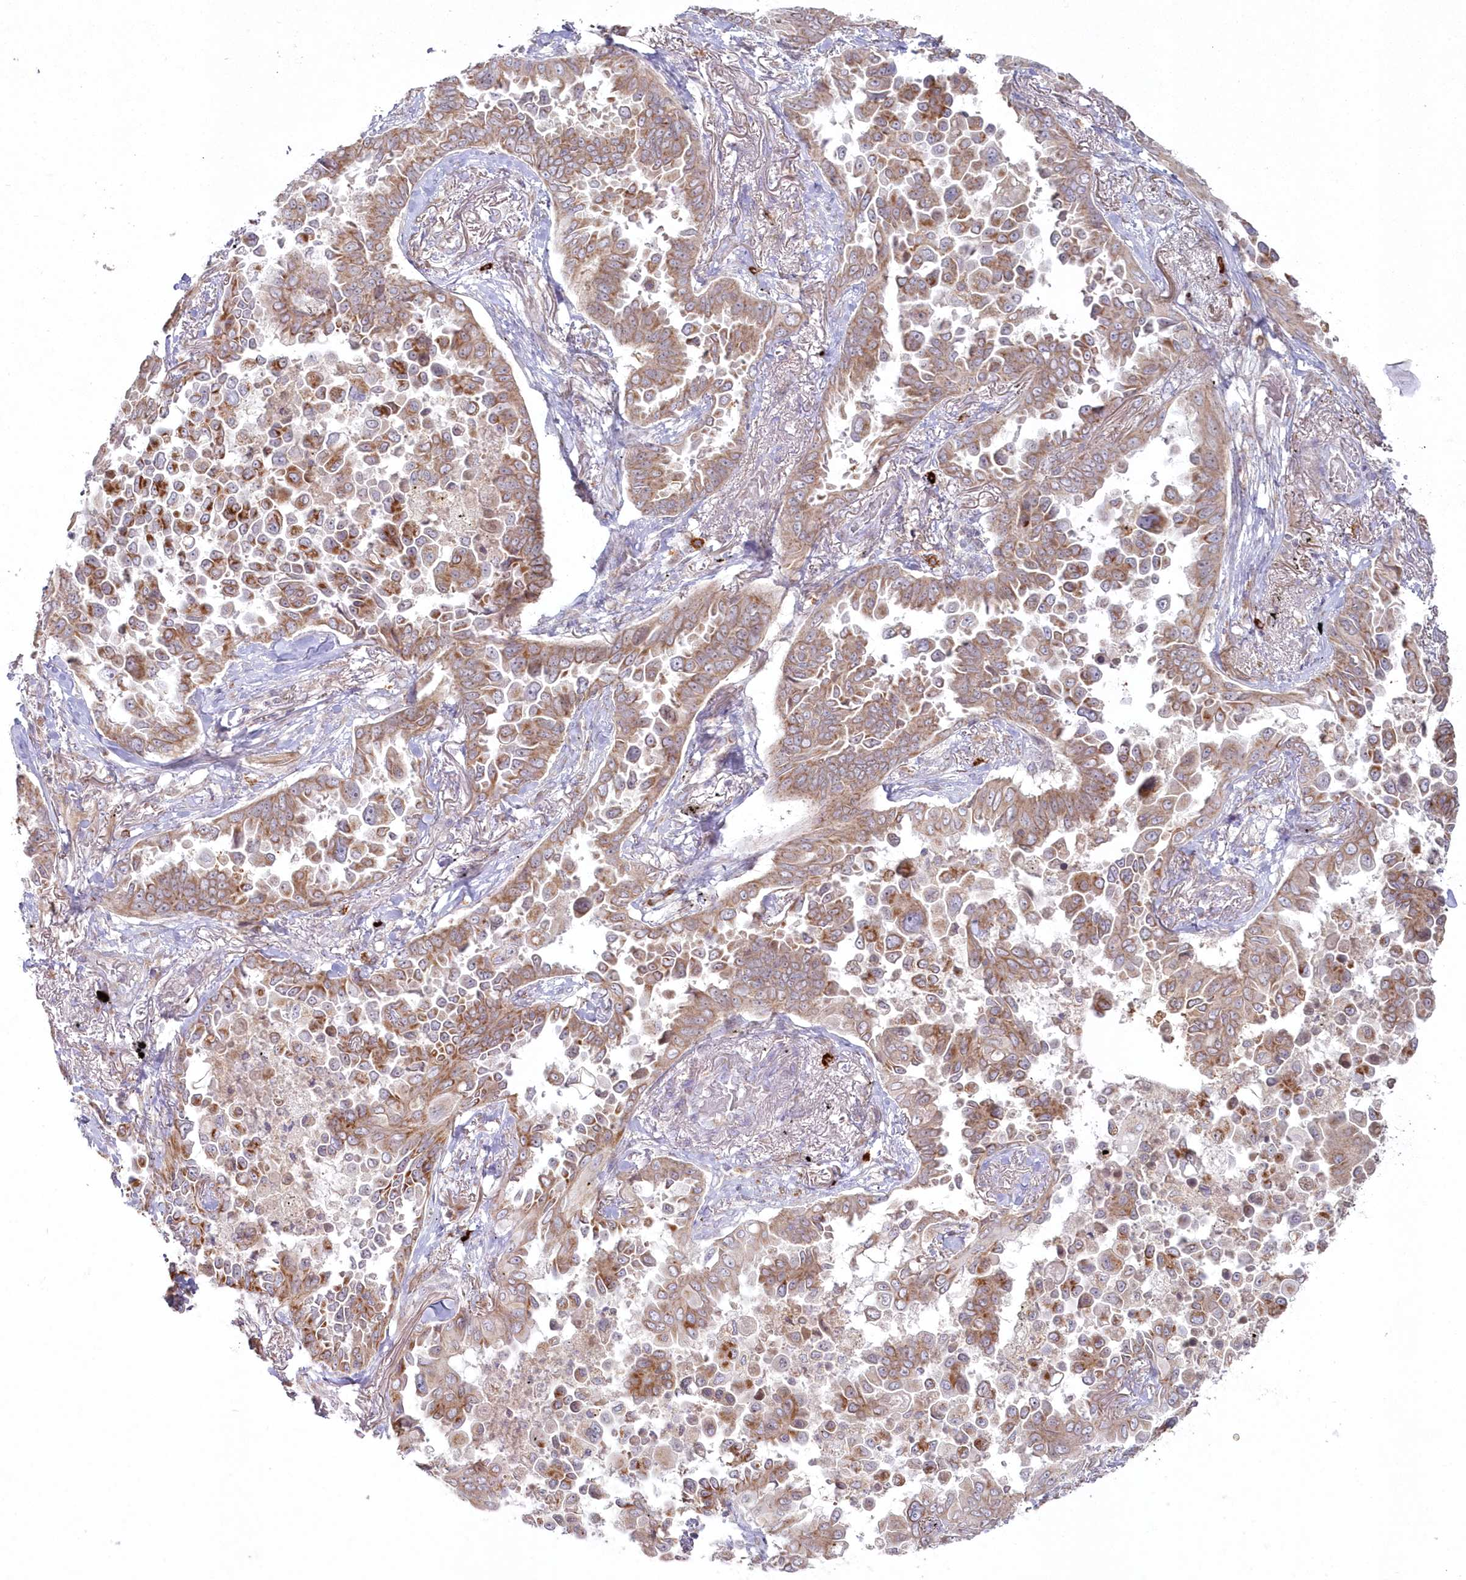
{"staining": {"intensity": "moderate", "quantity": ">75%", "location": "cytoplasmic/membranous"}, "tissue": "lung cancer", "cell_type": "Tumor cells", "image_type": "cancer", "snomed": [{"axis": "morphology", "description": "Adenocarcinoma, NOS"}, {"axis": "topography", "description": "Lung"}], "caption": "Moderate cytoplasmic/membranous expression is identified in about >75% of tumor cells in adenocarcinoma (lung).", "gene": "ARSB", "patient": {"sex": "female", "age": 67}}